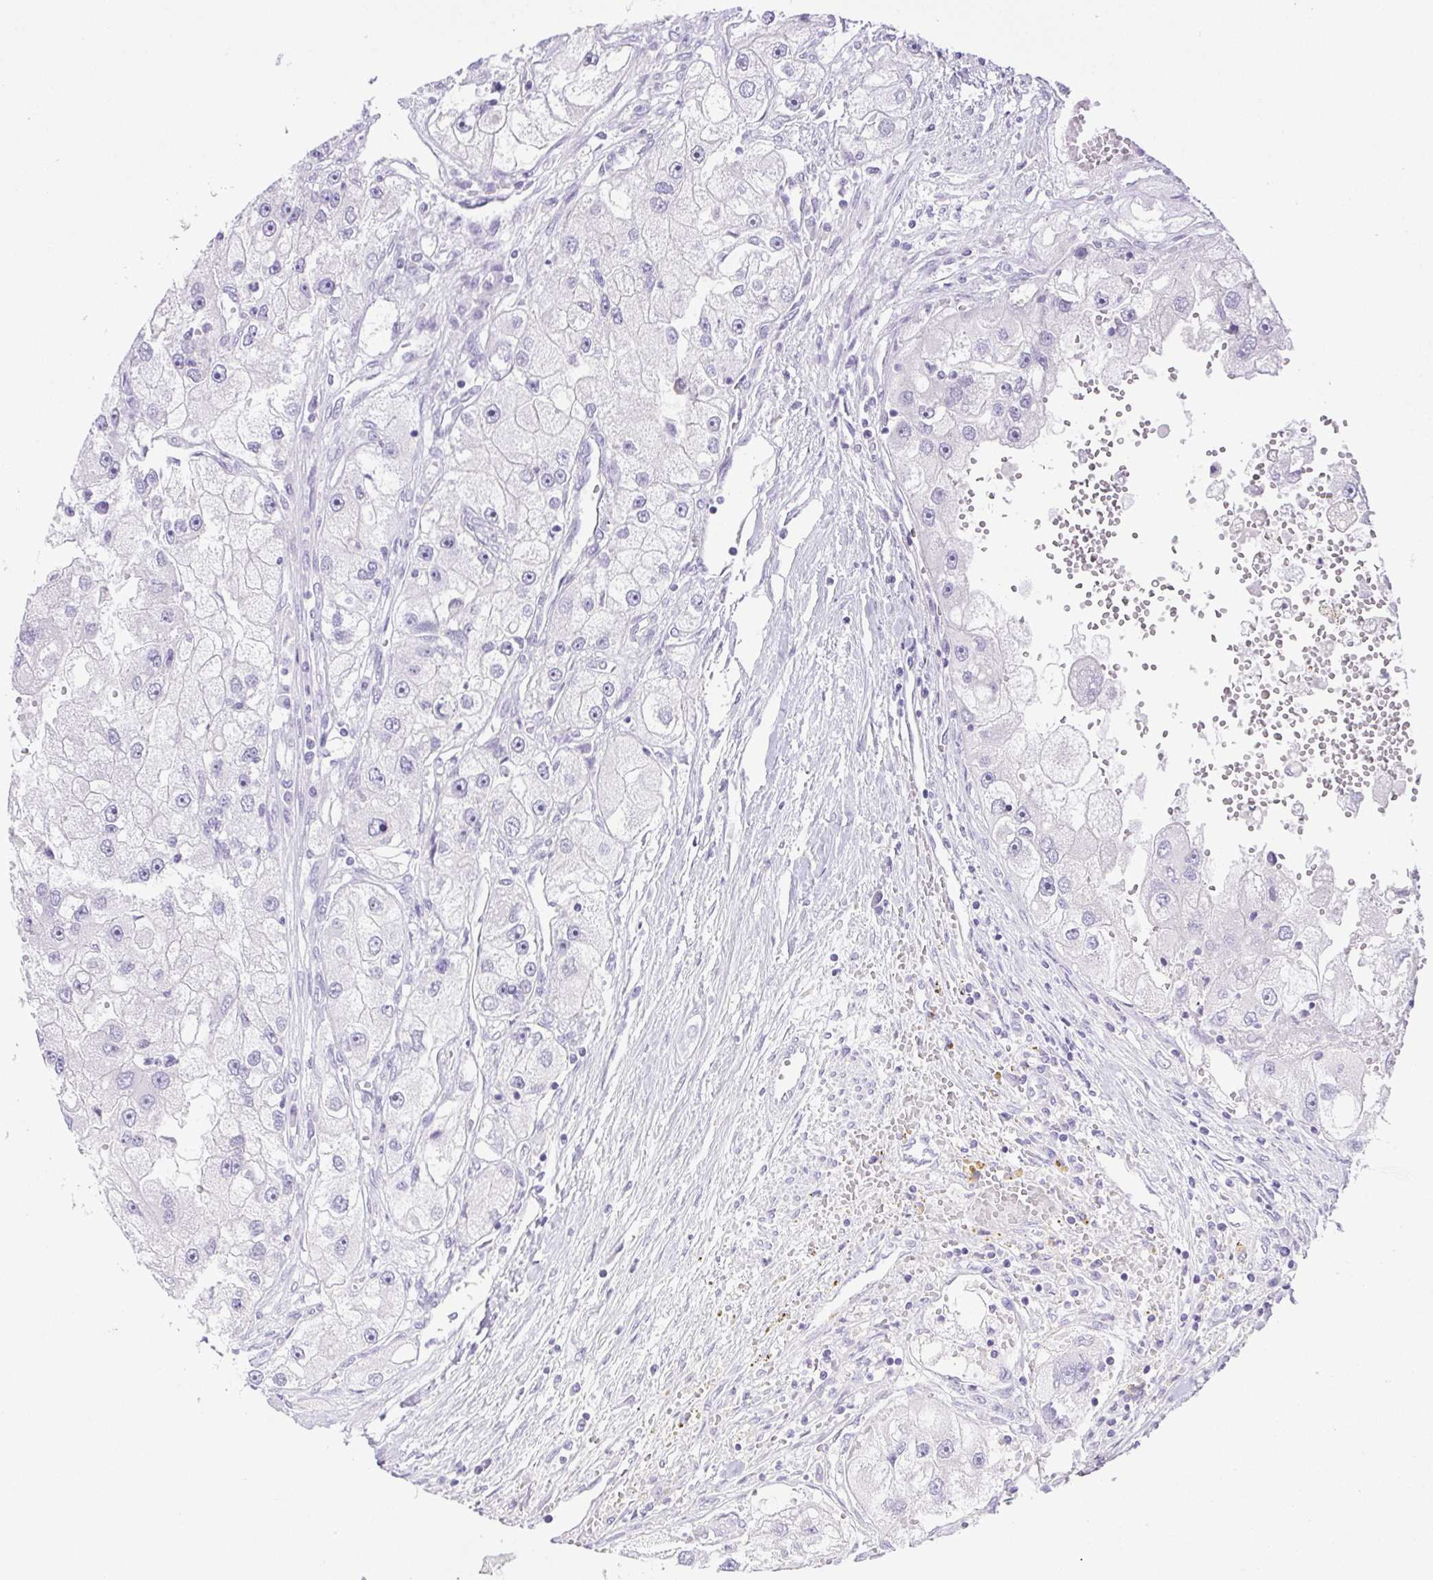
{"staining": {"intensity": "negative", "quantity": "none", "location": "none"}, "tissue": "renal cancer", "cell_type": "Tumor cells", "image_type": "cancer", "snomed": [{"axis": "morphology", "description": "Adenocarcinoma, NOS"}, {"axis": "topography", "description": "Kidney"}], "caption": "Tumor cells are negative for brown protein staining in renal cancer (adenocarcinoma).", "gene": "PAPPA2", "patient": {"sex": "male", "age": 63}}